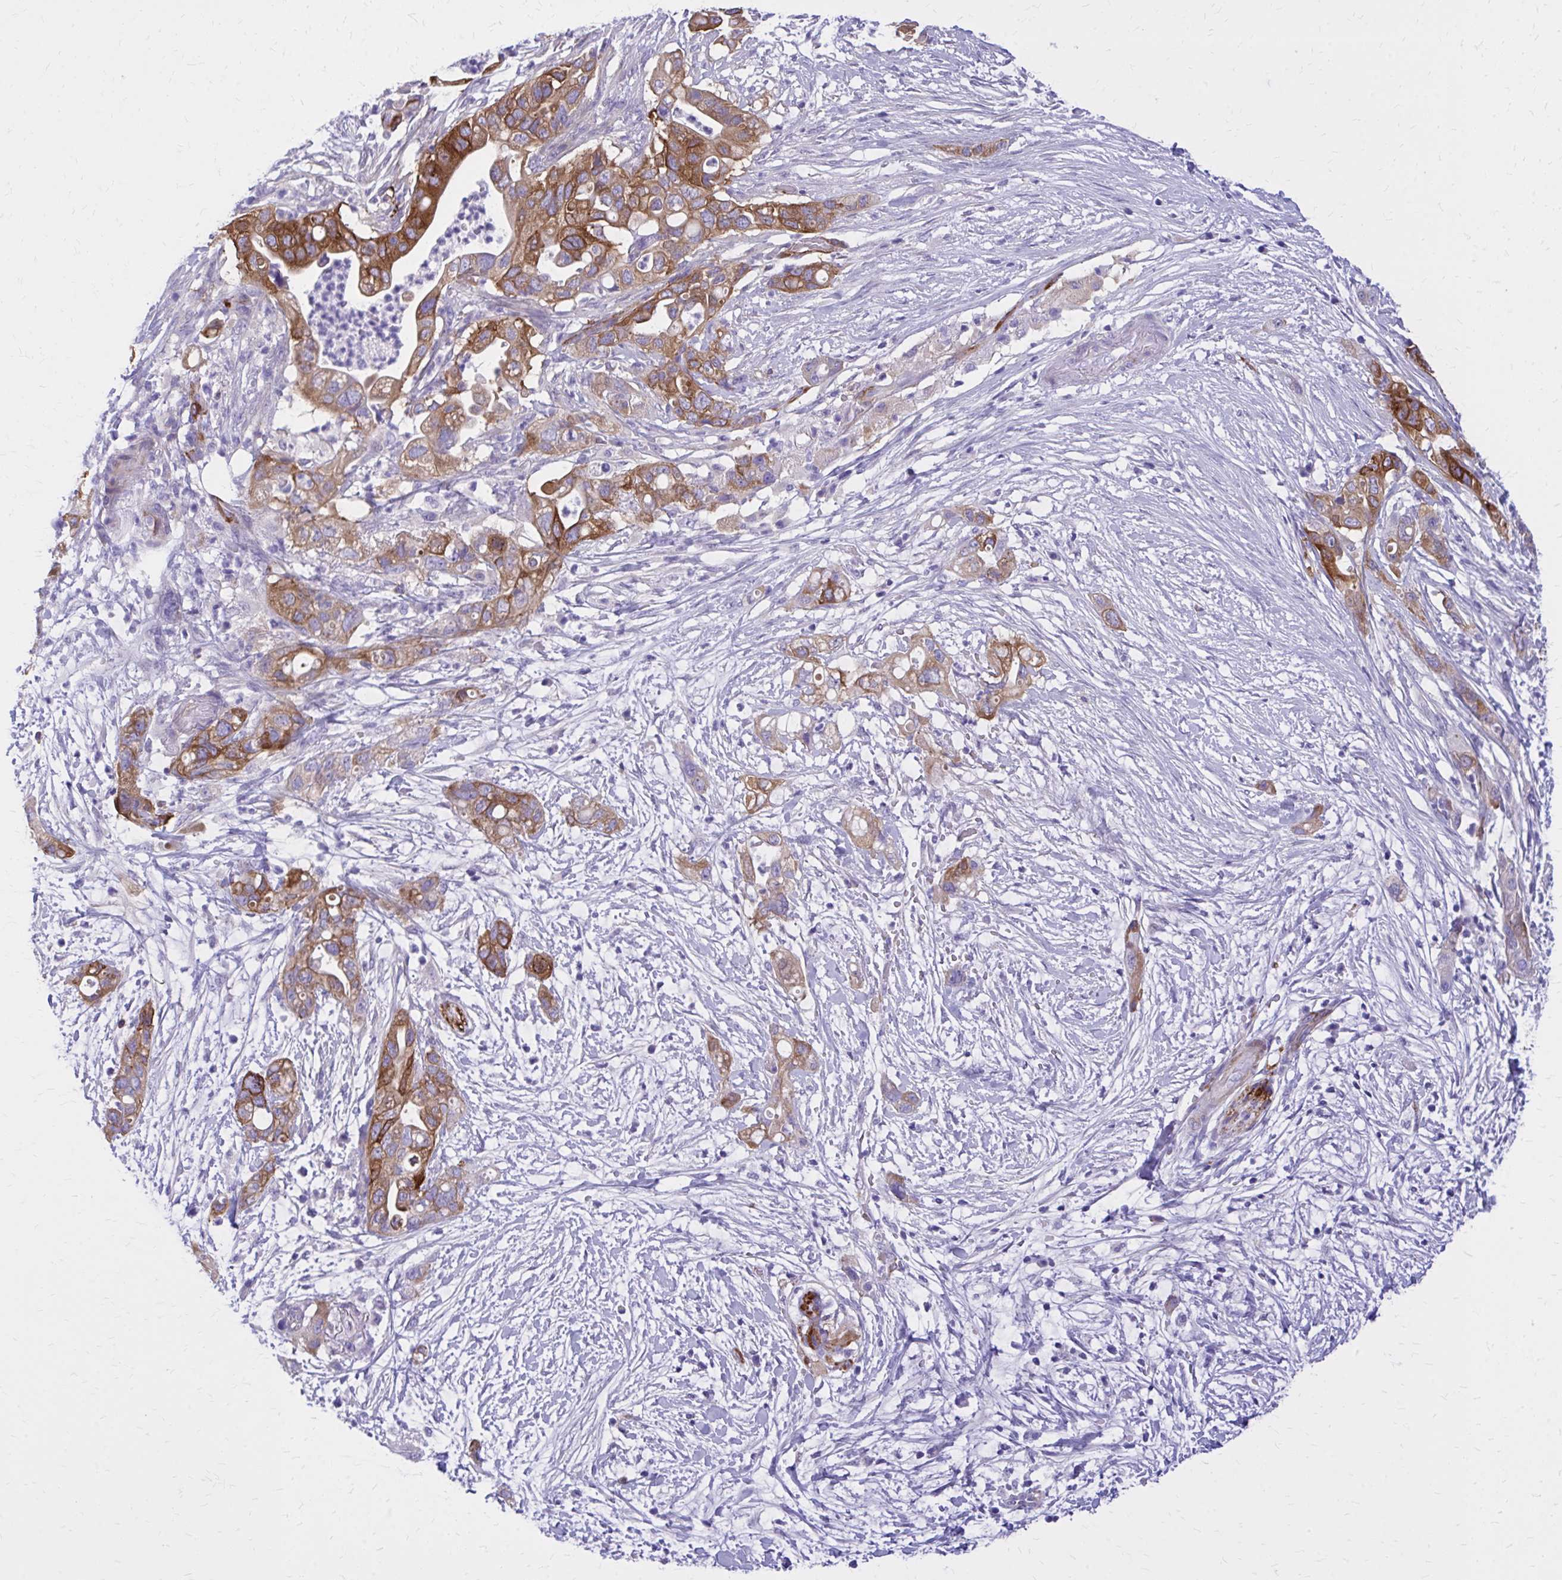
{"staining": {"intensity": "moderate", "quantity": ">75%", "location": "cytoplasmic/membranous"}, "tissue": "pancreatic cancer", "cell_type": "Tumor cells", "image_type": "cancer", "snomed": [{"axis": "morphology", "description": "Adenocarcinoma, NOS"}, {"axis": "topography", "description": "Pancreas"}], "caption": "About >75% of tumor cells in pancreatic cancer display moderate cytoplasmic/membranous protein positivity as visualized by brown immunohistochemical staining.", "gene": "EPB41L1", "patient": {"sex": "female", "age": 72}}